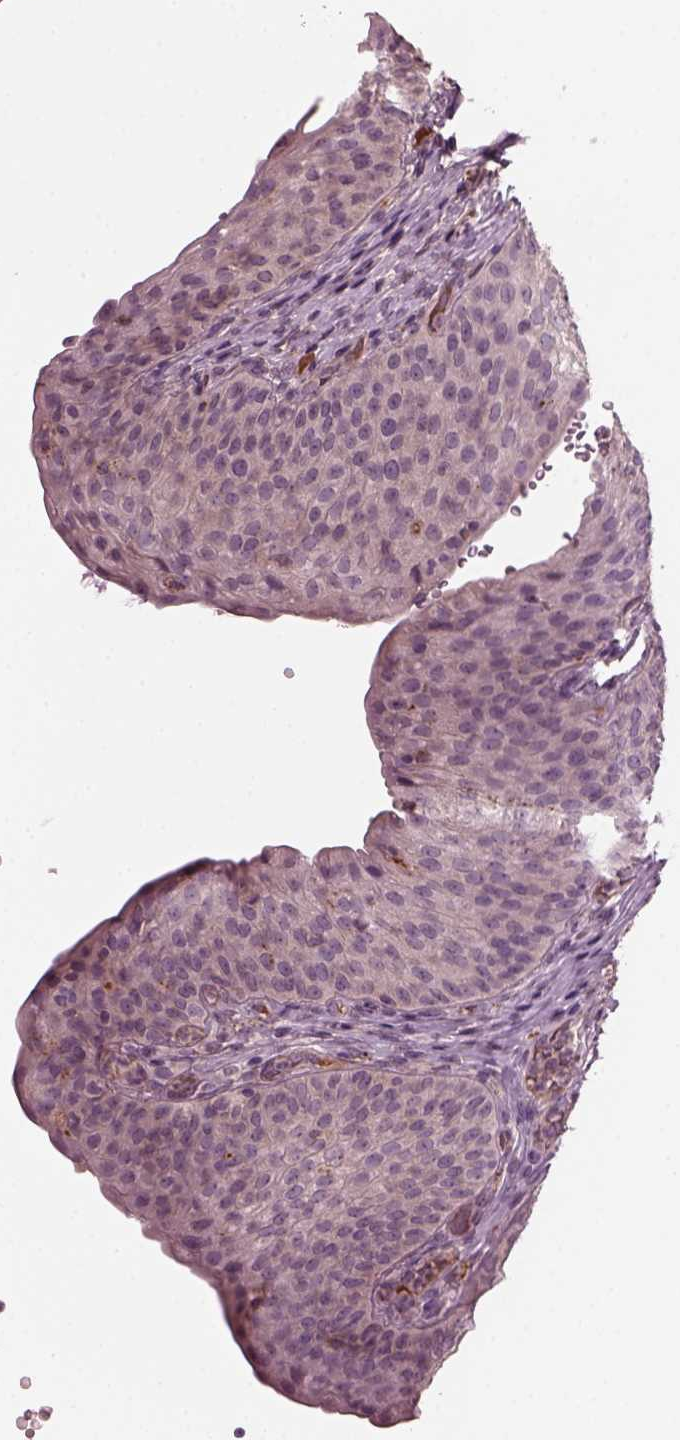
{"staining": {"intensity": "negative", "quantity": "none", "location": "none"}, "tissue": "urinary bladder", "cell_type": "Urothelial cells", "image_type": "normal", "snomed": [{"axis": "morphology", "description": "Normal tissue, NOS"}, {"axis": "topography", "description": "Urinary bladder"}], "caption": "Immunohistochemical staining of normal urinary bladder exhibits no significant expression in urothelial cells.", "gene": "PORCN", "patient": {"sex": "male", "age": 66}}